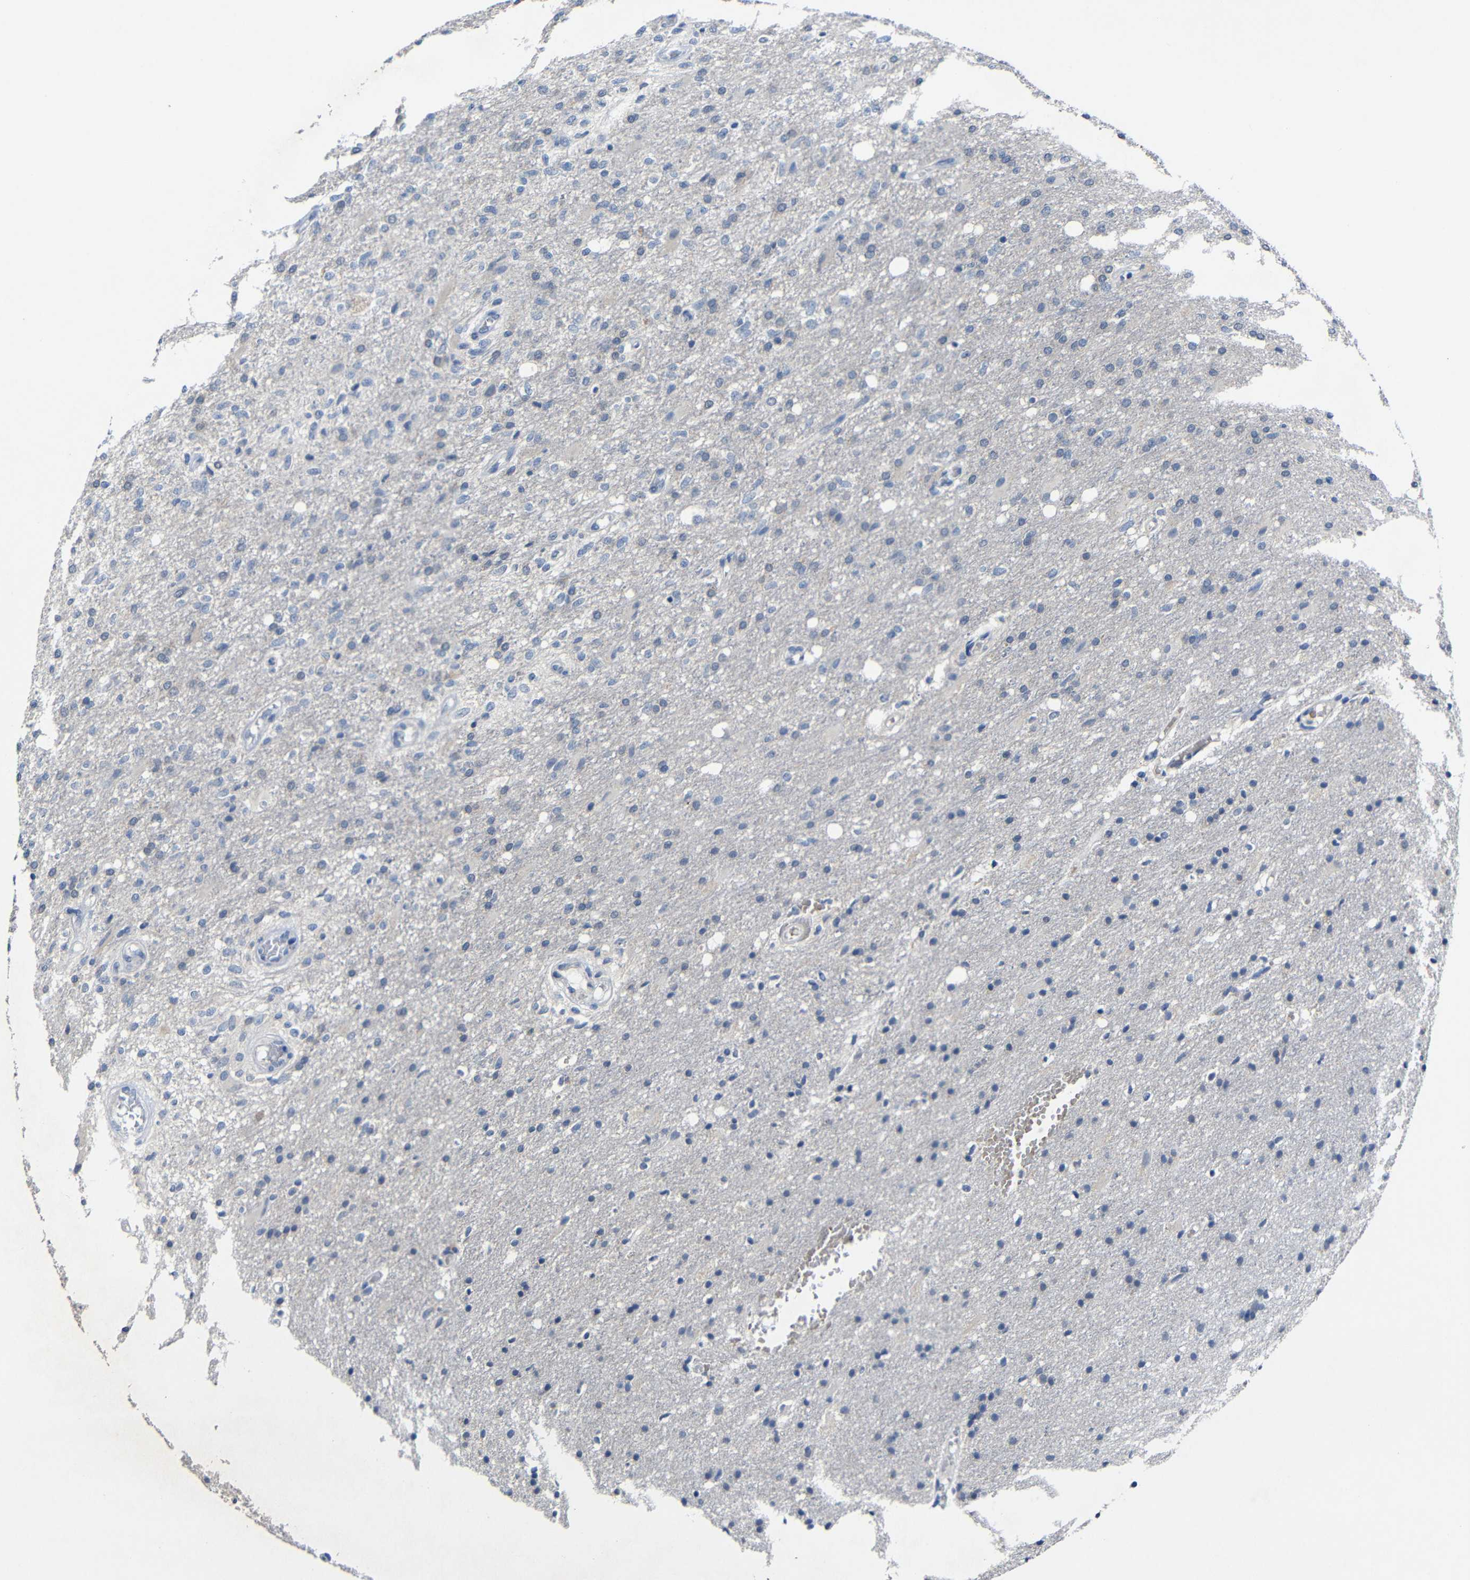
{"staining": {"intensity": "negative", "quantity": "none", "location": "none"}, "tissue": "glioma", "cell_type": "Tumor cells", "image_type": "cancer", "snomed": [{"axis": "morphology", "description": "Normal tissue, NOS"}, {"axis": "morphology", "description": "Glioma, malignant, High grade"}, {"axis": "topography", "description": "Cerebral cortex"}], "caption": "High-grade glioma (malignant) was stained to show a protein in brown. There is no significant positivity in tumor cells.", "gene": "HNF1A", "patient": {"sex": "male", "age": 77}}